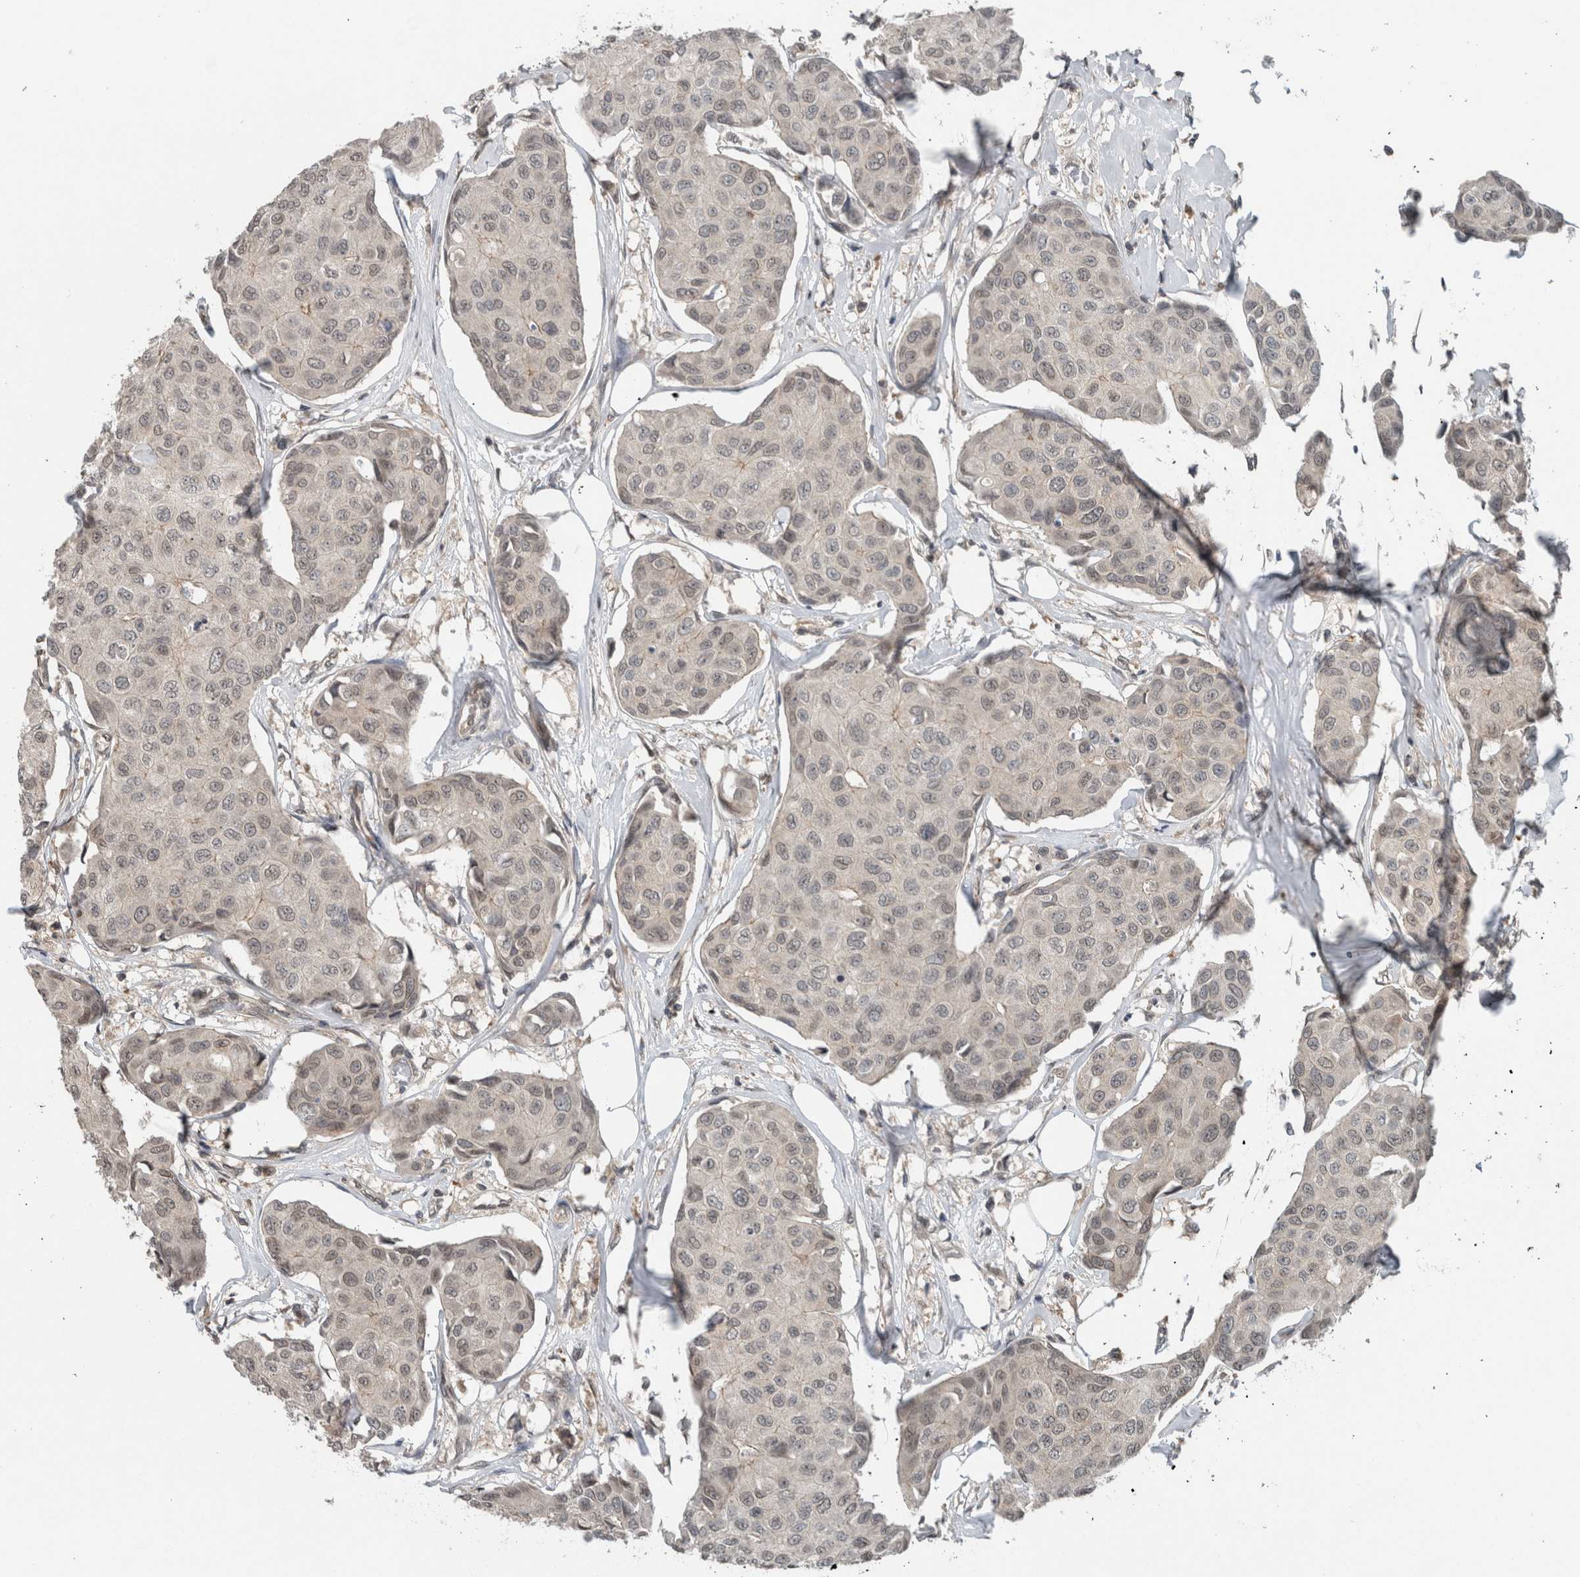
{"staining": {"intensity": "negative", "quantity": "none", "location": "none"}, "tissue": "breast cancer", "cell_type": "Tumor cells", "image_type": "cancer", "snomed": [{"axis": "morphology", "description": "Duct carcinoma"}, {"axis": "topography", "description": "Breast"}], "caption": "Human breast cancer (invasive ductal carcinoma) stained for a protein using immunohistochemistry exhibits no expression in tumor cells.", "gene": "SPAG7", "patient": {"sex": "female", "age": 80}}